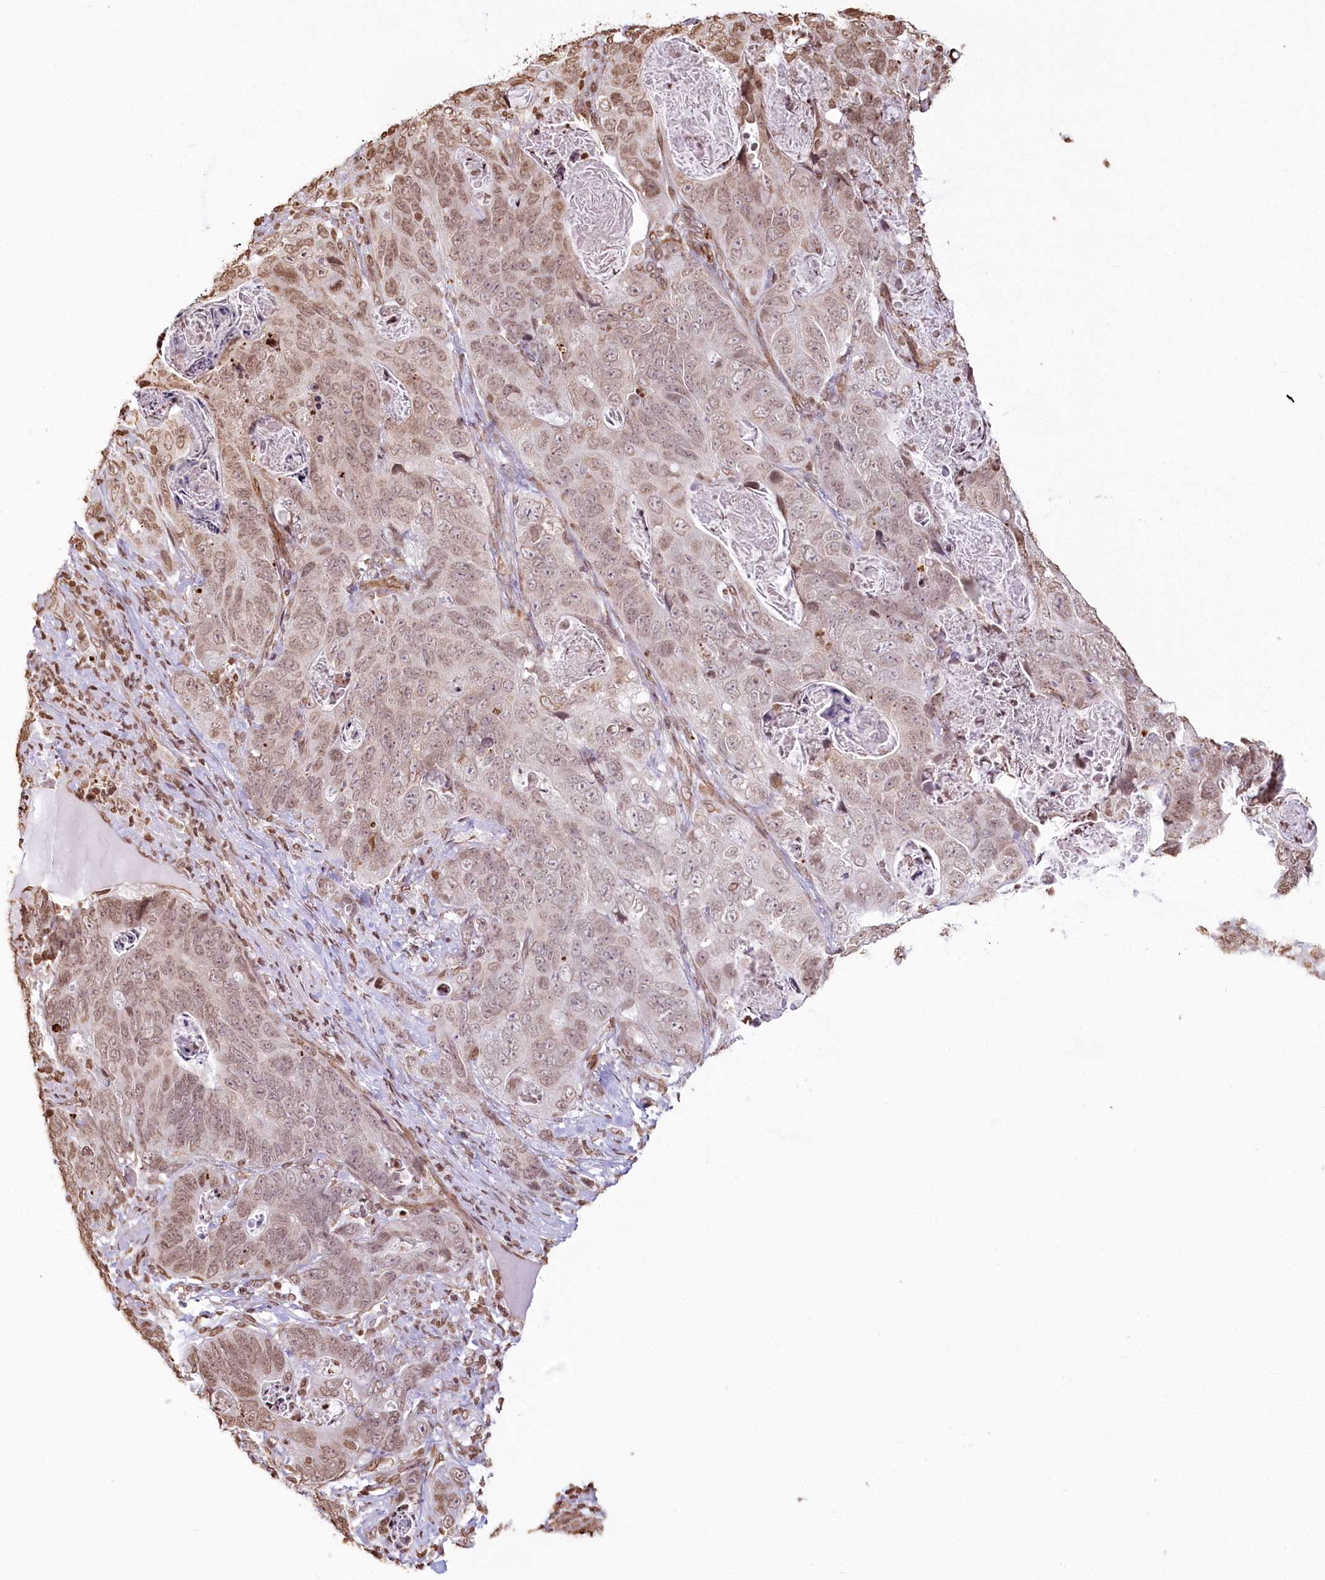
{"staining": {"intensity": "weak", "quantity": ">75%", "location": "nuclear"}, "tissue": "stomach cancer", "cell_type": "Tumor cells", "image_type": "cancer", "snomed": [{"axis": "morphology", "description": "Normal tissue, NOS"}, {"axis": "morphology", "description": "Adenocarcinoma, NOS"}, {"axis": "topography", "description": "Stomach"}], "caption": "Weak nuclear protein positivity is identified in approximately >75% of tumor cells in stomach adenocarcinoma.", "gene": "FAM13A", "patient": {"sex": "female", "age": 89}}